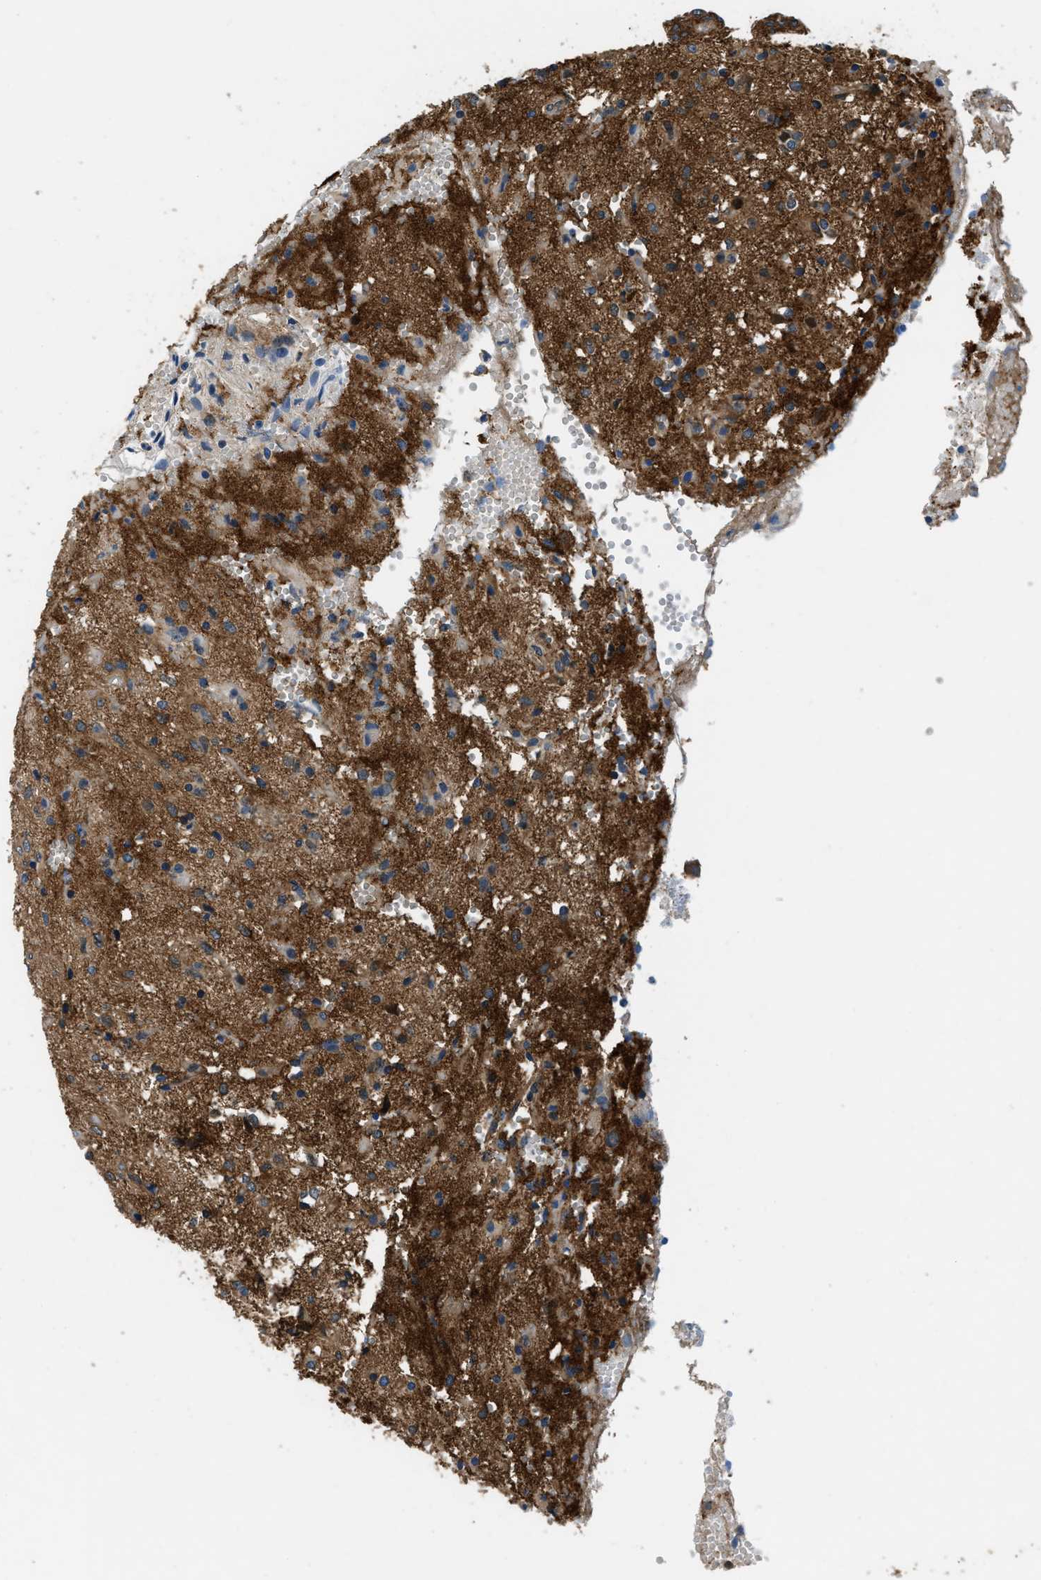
{"staining": {"intensity": "moderate", "quantity": ">75%", "location": "cytoplasmic/membranous"}, "tissue": "glioma", "cell_type": "Tumor cells", "image_type": "cancer", "snomed": [{"axis": "morphology", "description": "Glioma, malignant, High grade"}, {"axis": "topography", "description": "Brain"}], "caption": "Moderate cytoplasmic/membranous protein expression is identified in approximately >75% of tumor cells in malignant glioma (high-grade).", "gene": "PFKP", "patient": {"sex": "female", "age": 59}}